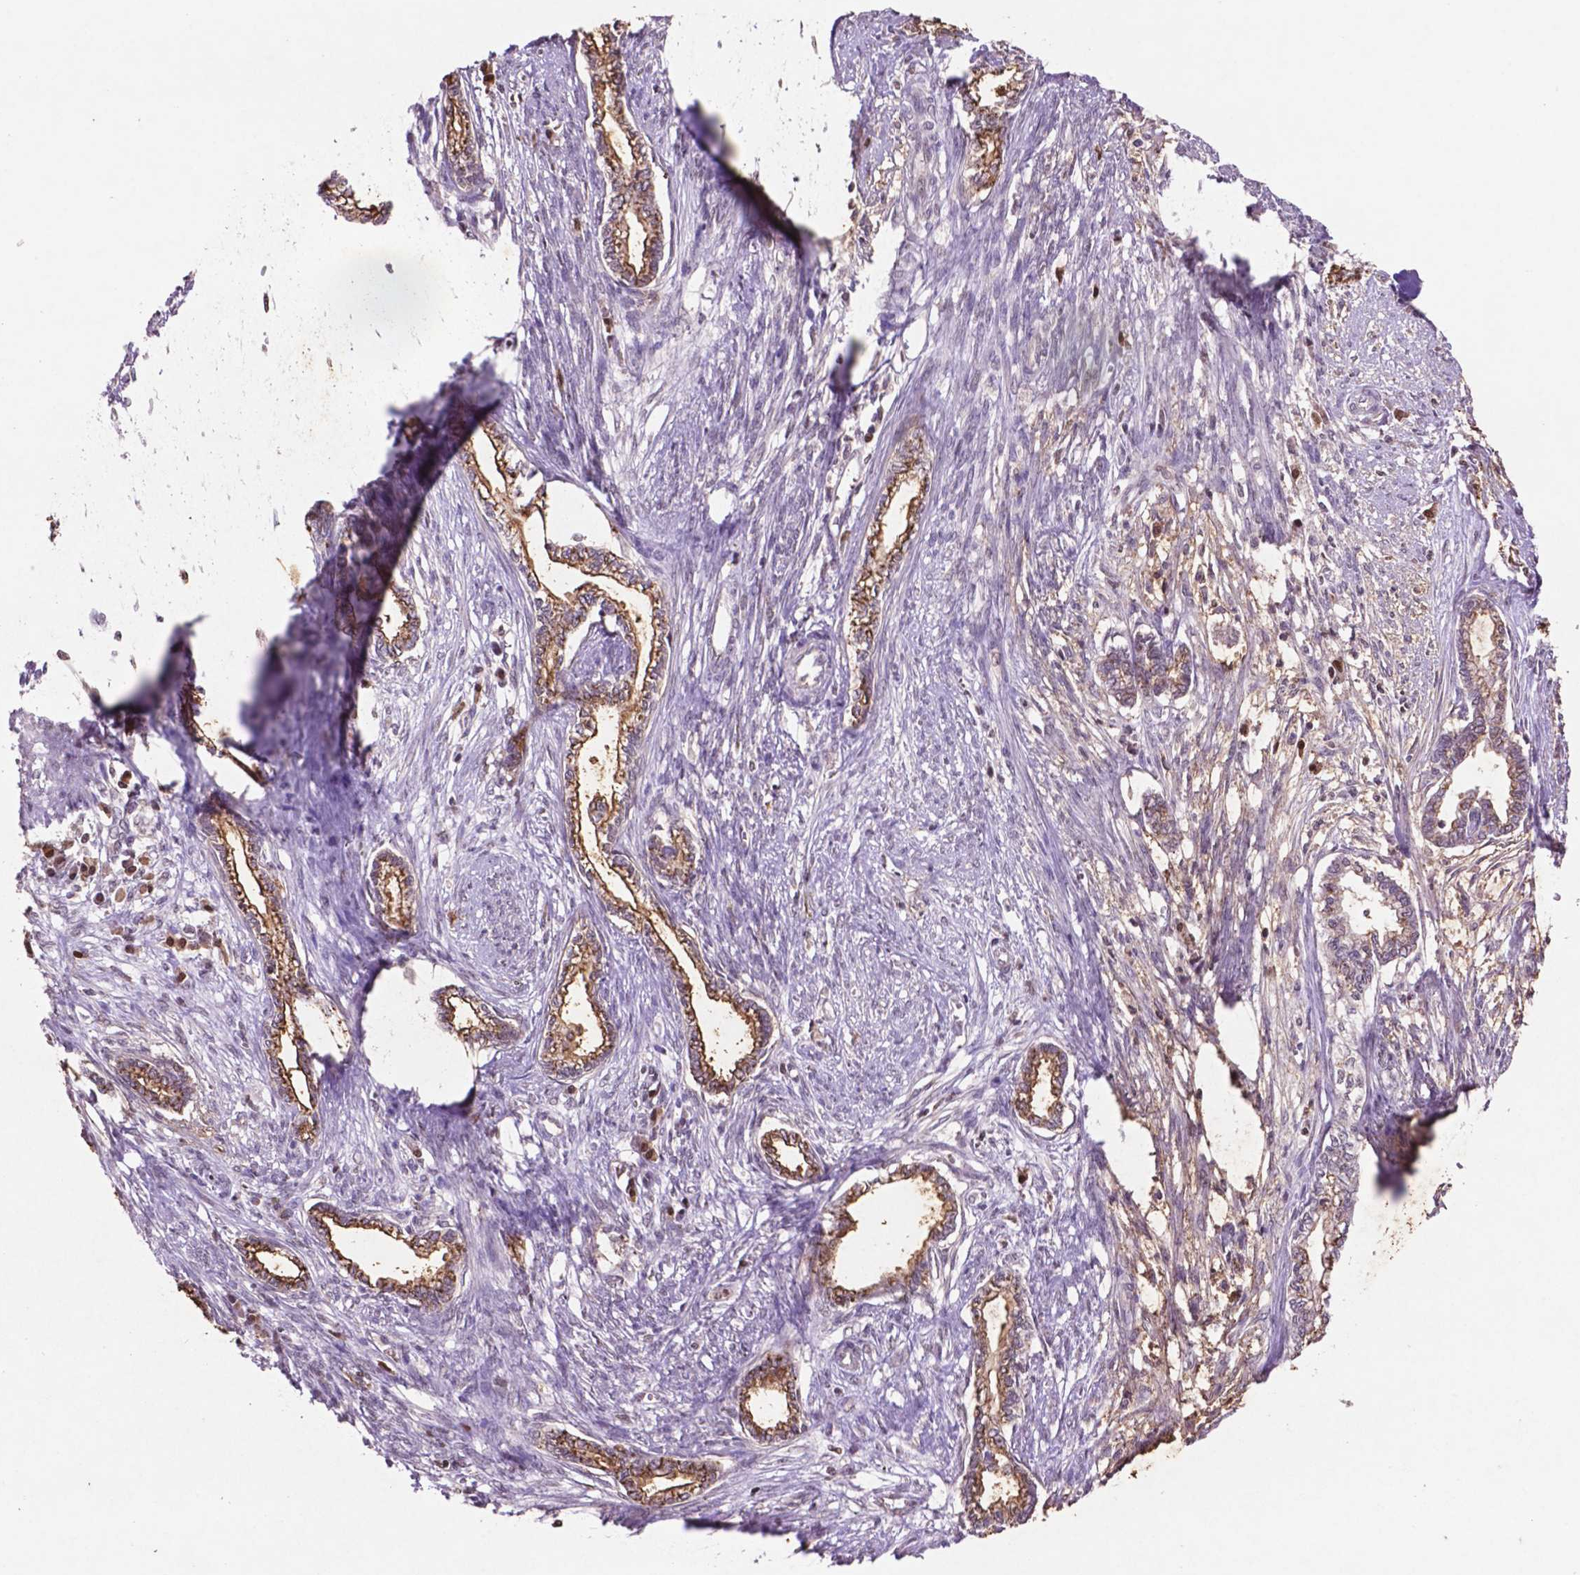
{"staining": {"intensity": "moderate", "quantity": ">75%", "location": "cytoplasmic/membranous"}, "tissue": "cervical cancer", "cell_type": "Tumor cells", "image_type": "cancer", "snomed": [{"axis": "morphology", "description": "Adenocarcinoma, NOS"}, {"axis": "topography", "description": "Cervix"}], "caption": "Immunohistochemical staining of cervical adenocarcinoma shows medium levels of moderate cytoplasmic/membranous staining in about >75% of tumor cells.", "gene": "GLRX", "patient": {"sex": "female", "age": 62}}